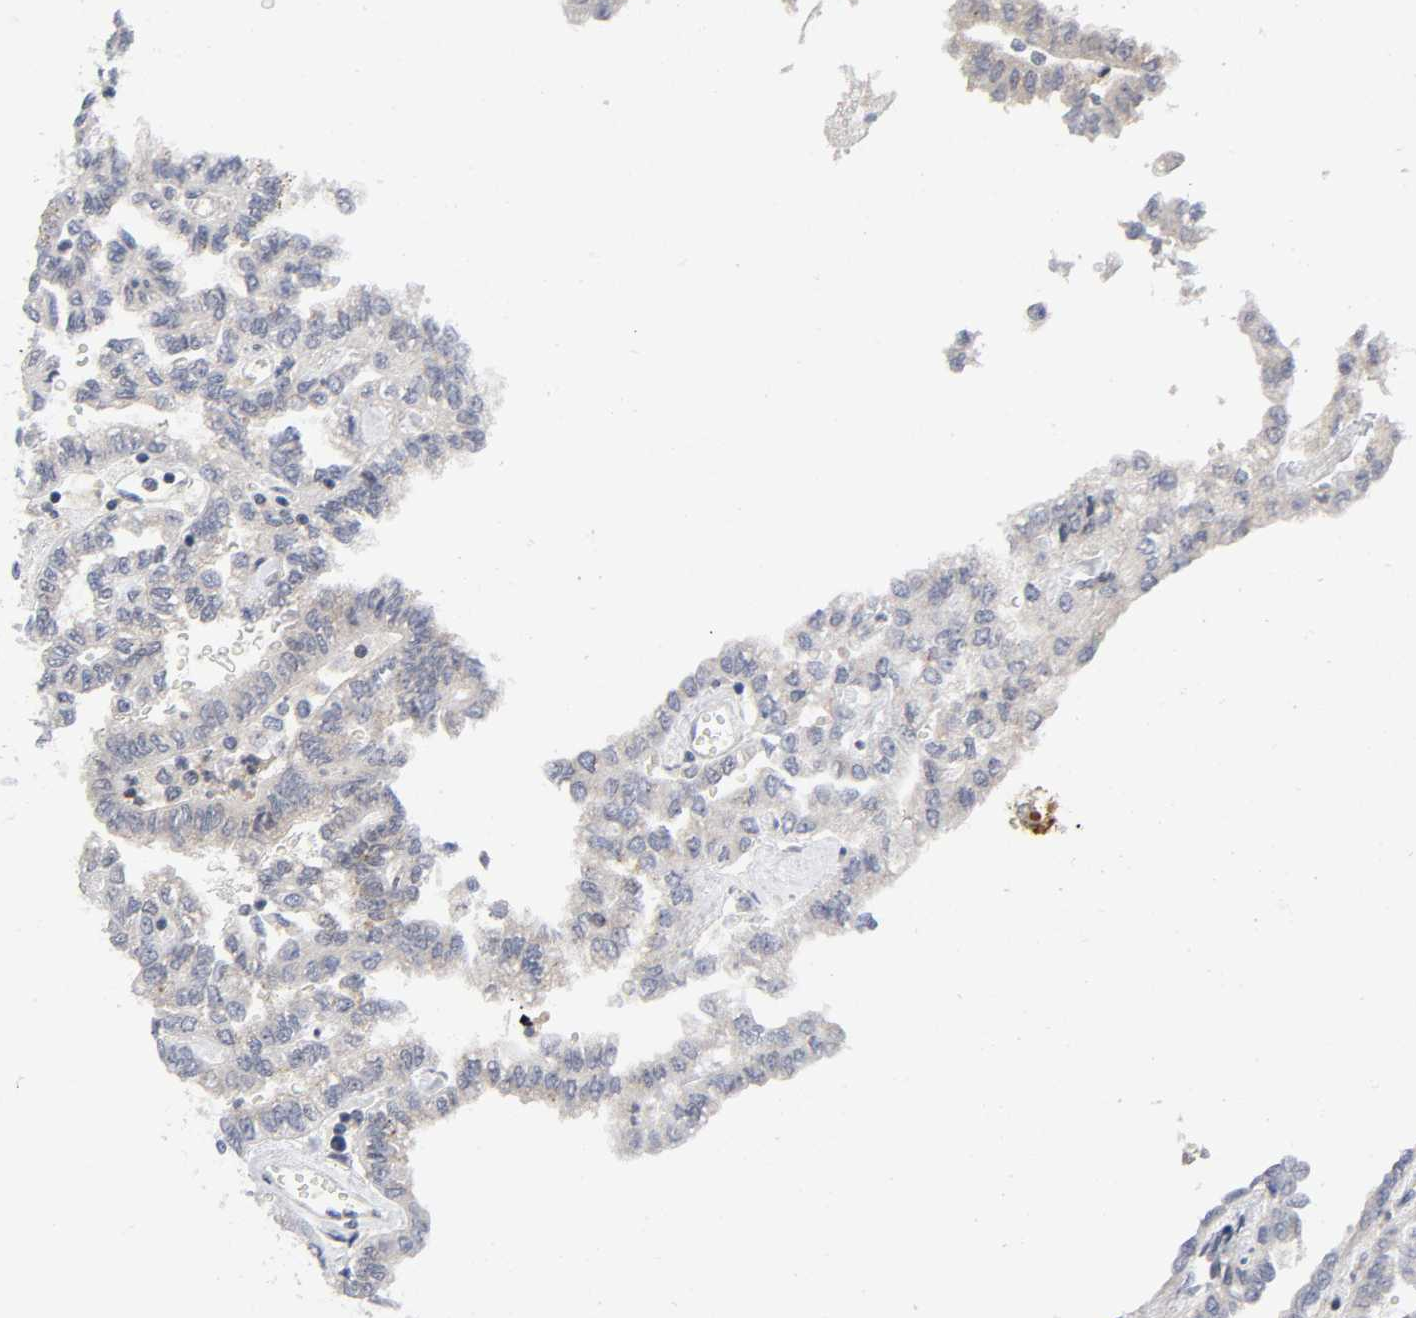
{"staining": {"intensity": "weak", "quantity": ">75%", "location": "cytoplasmic/membranous"}, "tissue": "renal cancer", "cell_type": "Tumor cells", "image_type": "cancer", "snomed": [{"axis": "morphology", "description": "Inflammation, NOS"}, {"axis": "morphology", "description": "Adenocarcinoma, NOS"}, {"axis": "topography", "description": "Kidney"}], "caption": "Approximately >75% of tumor cells in human renal cancer (adenocarcinoma) demonstrate weak cytoplasmic/membranous protein staining as visualized by brown immunohistochemical staining.", "gene": "EIF5", "patient": {"sex": "male", "age": 68}}